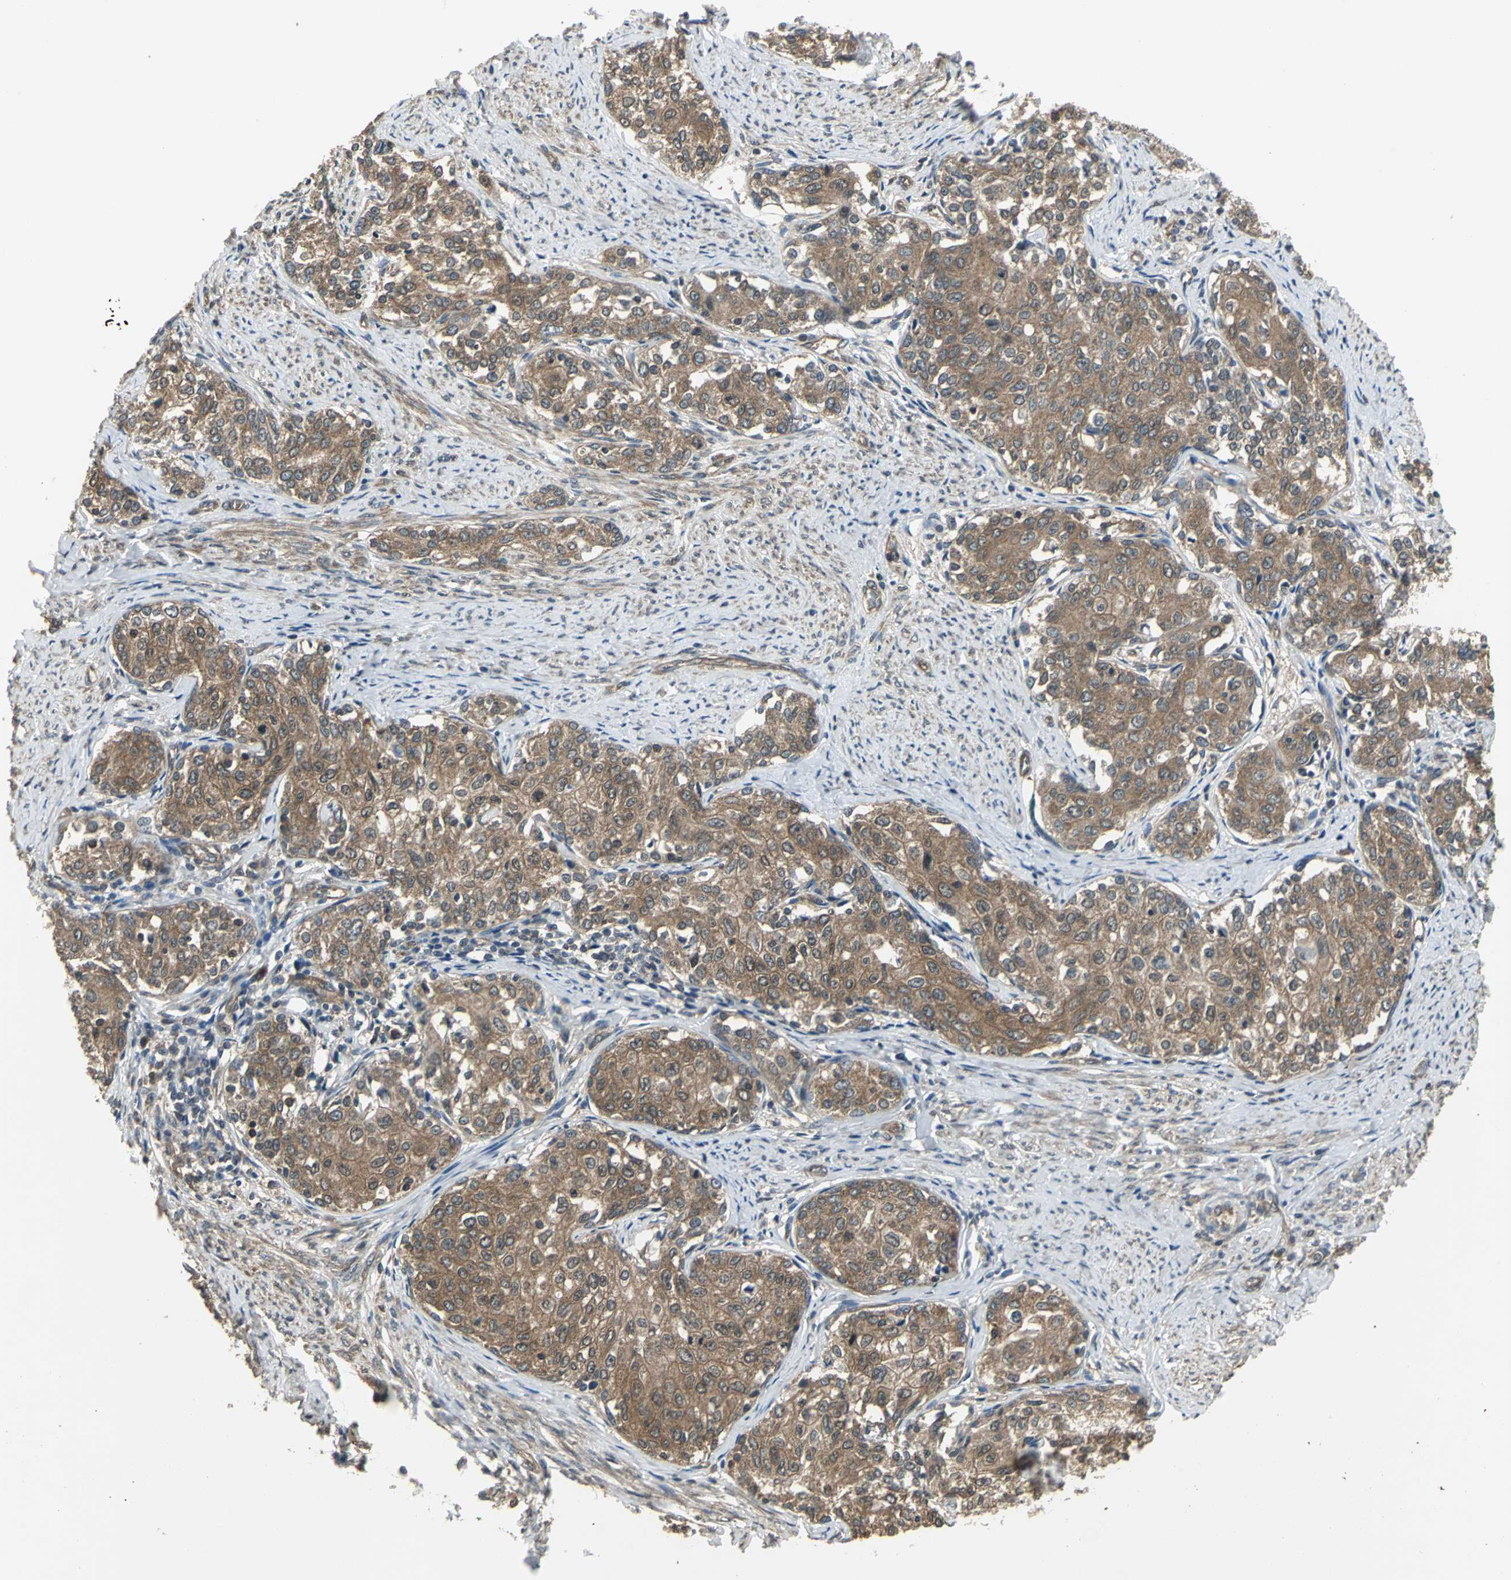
{"staining": {"intensity": "moderate", "quantity": ">75%", "location": "cytoplasmic/membranous"}, "tissue": "cervical cancer", "cell_type": "Tumor cells", "image_type": "cancer", "snomed": [{"axis": "morphology", "description": "Squamous cell carcinoma, NOS"}, {"axis": "morphology", "description": "Adenocarcinoma, NOS"}, {"axis": "topography", "description": "Cervix"}], "caption": "DAB (3,3'-diaminobenzidine) immunohistochemical staining of human squamous cell carcinoma (cervical) shows moderate cytoplasmic/membranous protein expression in approximately >75% of tumor cells. (Brightfield microscopy of DAB IHC at high magnification).", "gene": "PFDN1", "patient": {"sex": "female", "age": 52}}